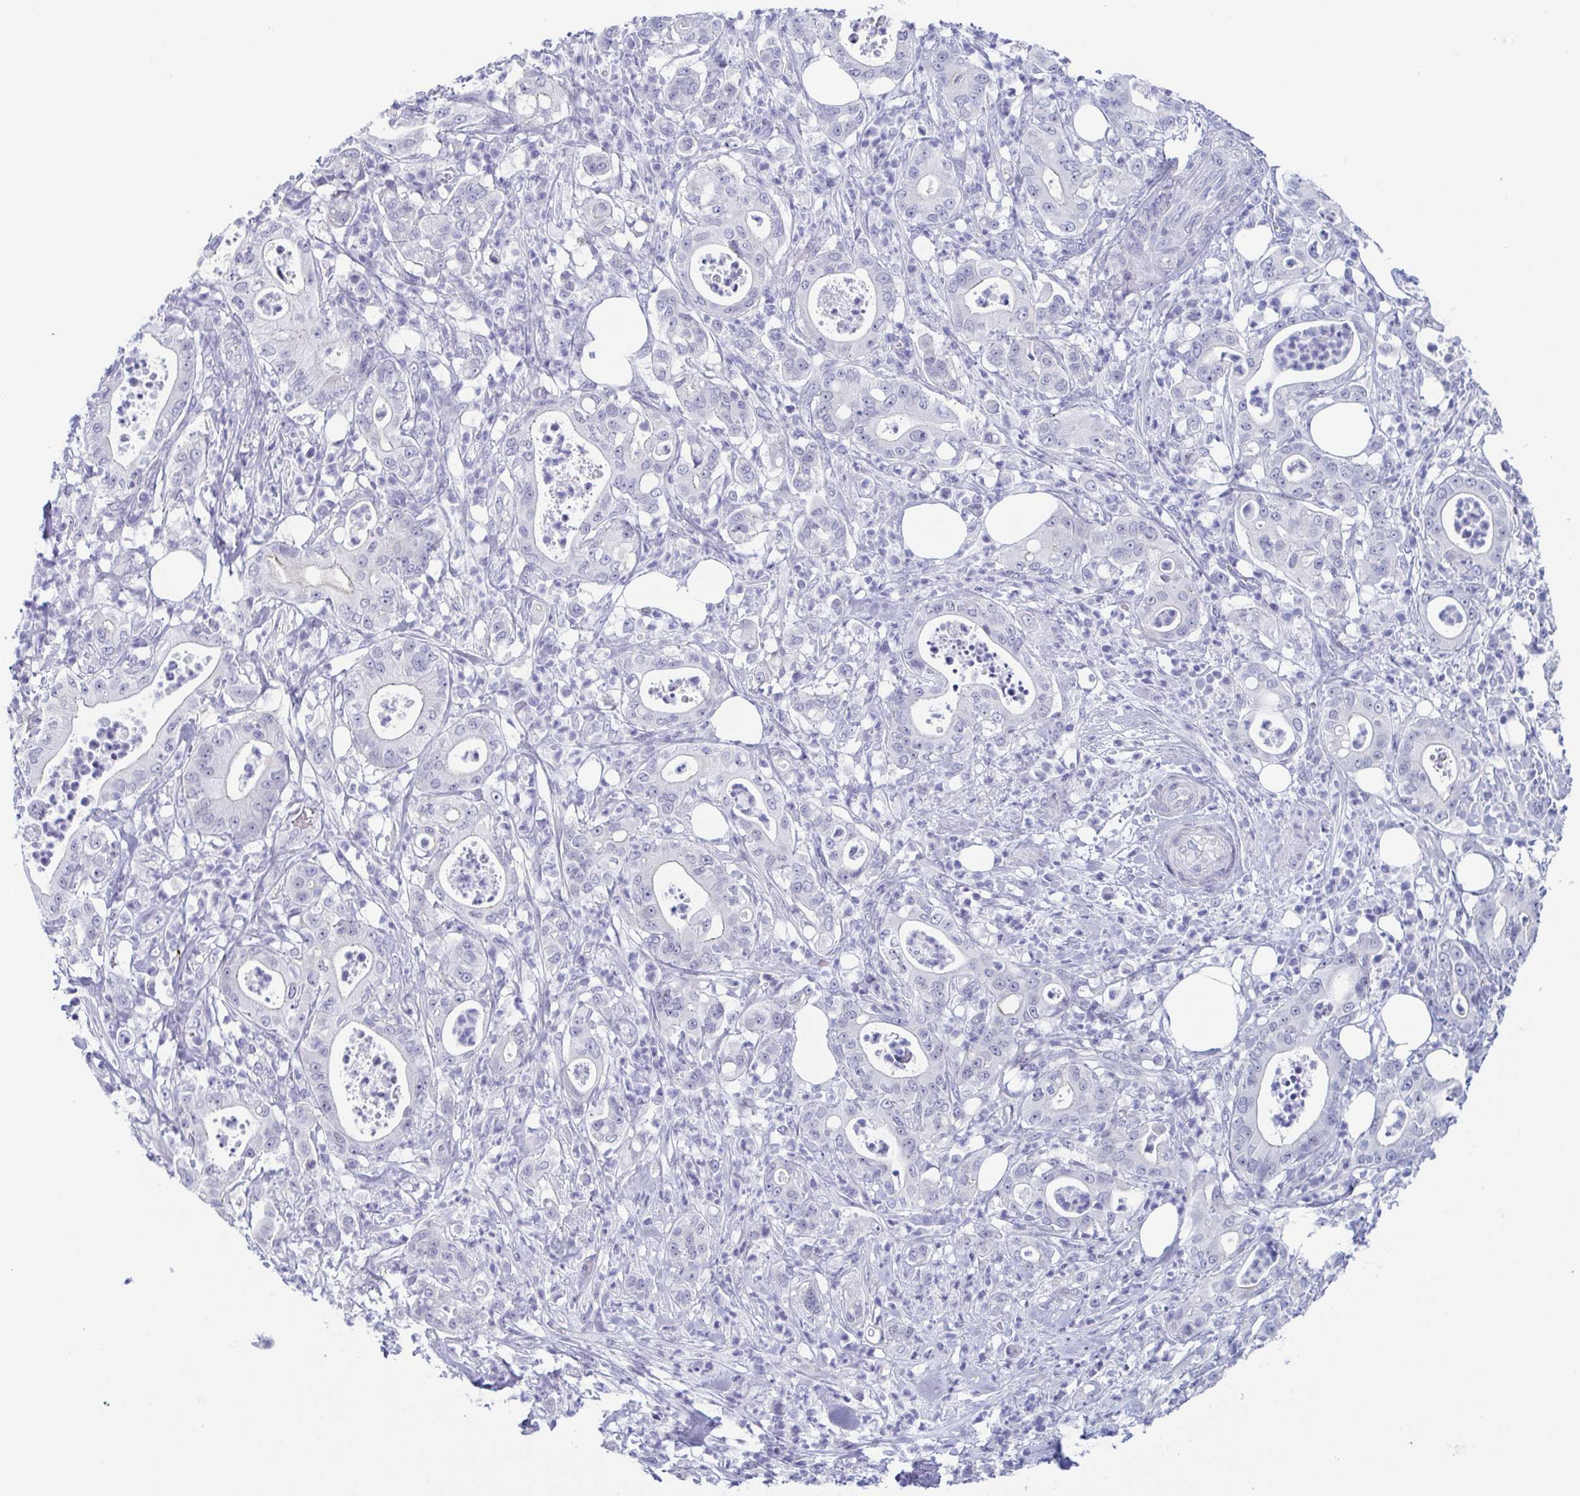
{"staining": {"intensity": "negative", "quantity": "none", "location": "none"}, "tissue": "pancreatic cancer", "cell_type": "Tumor cells", "image_type": "cancer", "snomed": [{"axis": "morphology", "description": "Adenocarcinoma, NOS"}, {"axis": "topography", "description": "Pancreas"}], "caption": "An immunohistochemistry (IHC) histopathology image of adenocarcinoma (pancreatic) is shown. There is no staining in tumor cells of adenocarcinoma (pancreatic).", "gene": "ZFP64", "patient": {"sex": "male", "age": 71}}